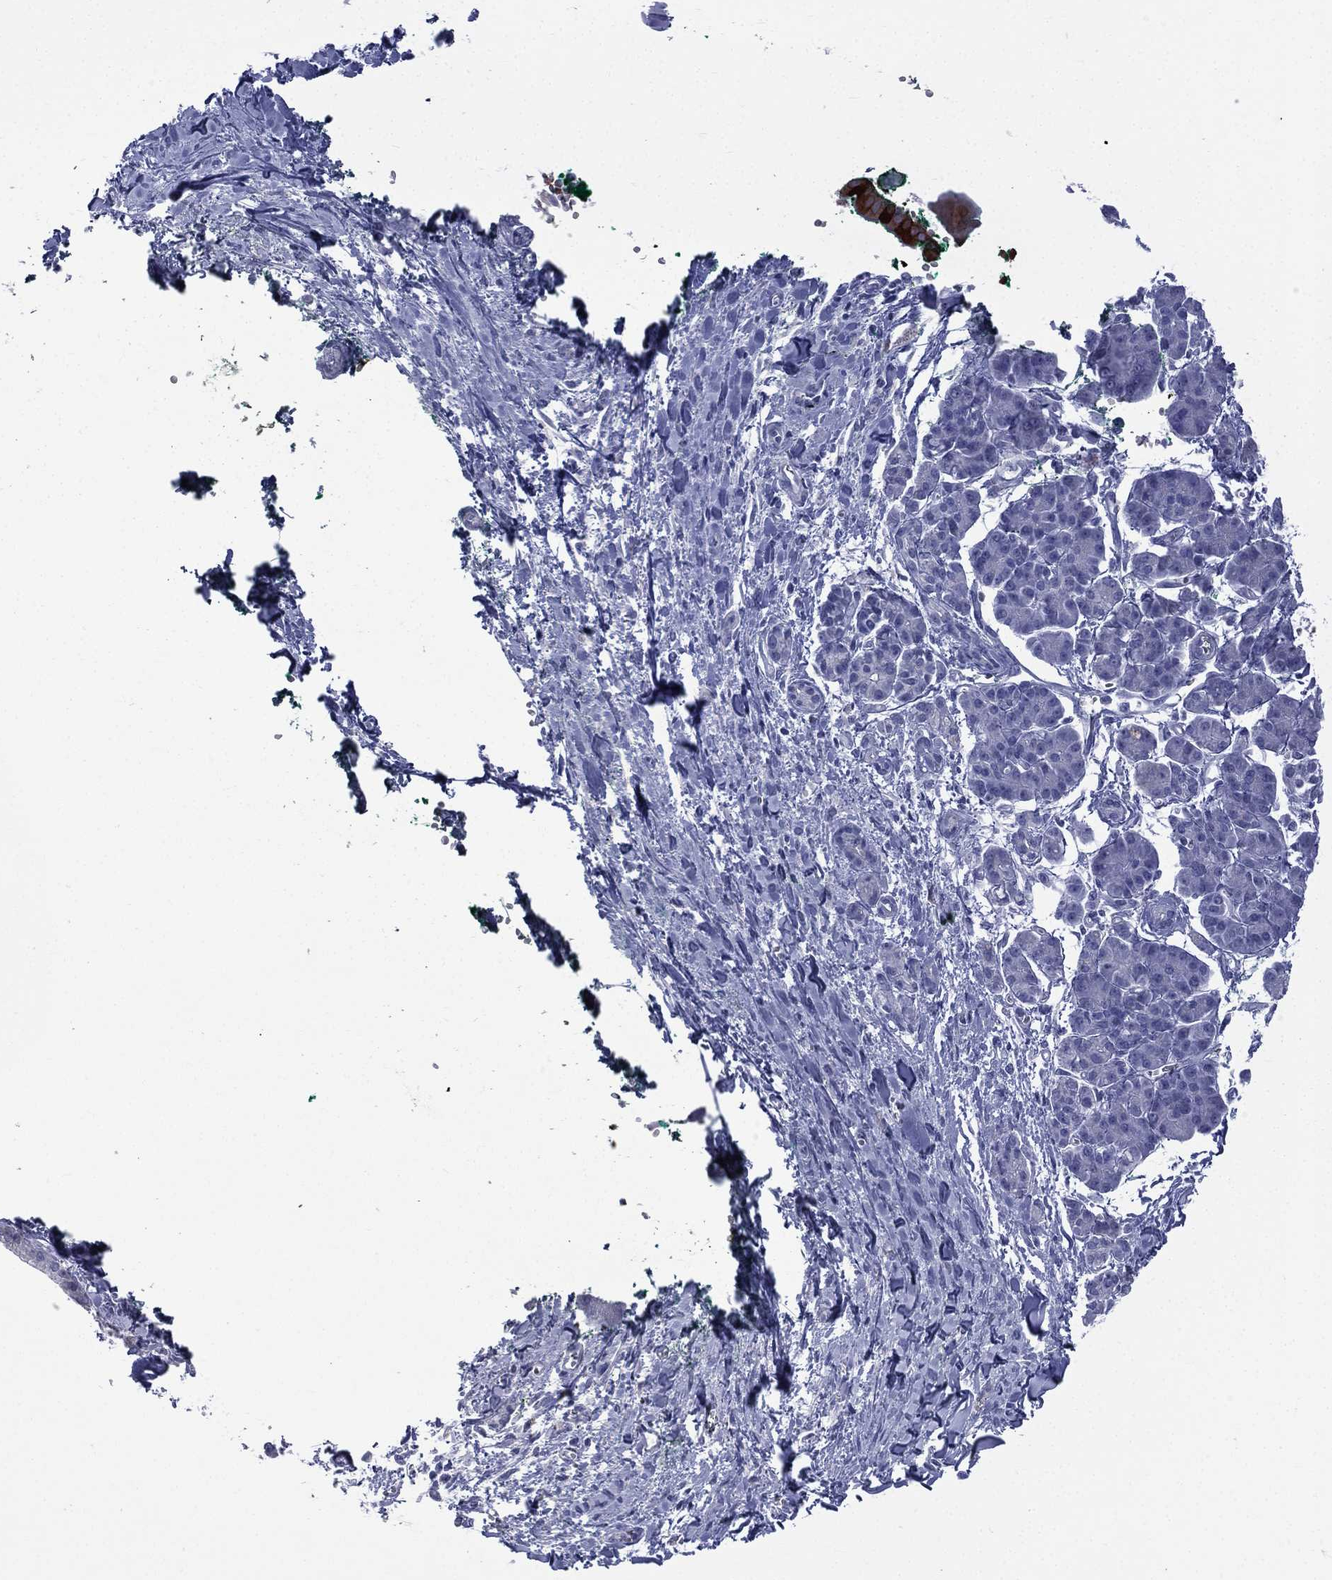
{"staining": {"intensity": "negative", "quantity": "none", "location": "none"}, "tissue": "pancreatic cancer", "cell_type": "Tumor cells", "image_type": "cancer", "snomed": [{"axis": "morphology", "description": "Normal tissue, NOS"}, {"axis": "morphology", "description": "Adenocarcinoma, NOS"}, {"axis": "topography", "description": "Lymph node"}, {"axis": "topography", "description": "Pancreas"}], "caption": "This micrograph is of pancreatic cancer stained with IHC to label a protein in brown with the nuclei are counter-stained blue. There is no positivity in tumor cells.", "gene": "CES2", "patient": {"sex": "female", "age": 58}}